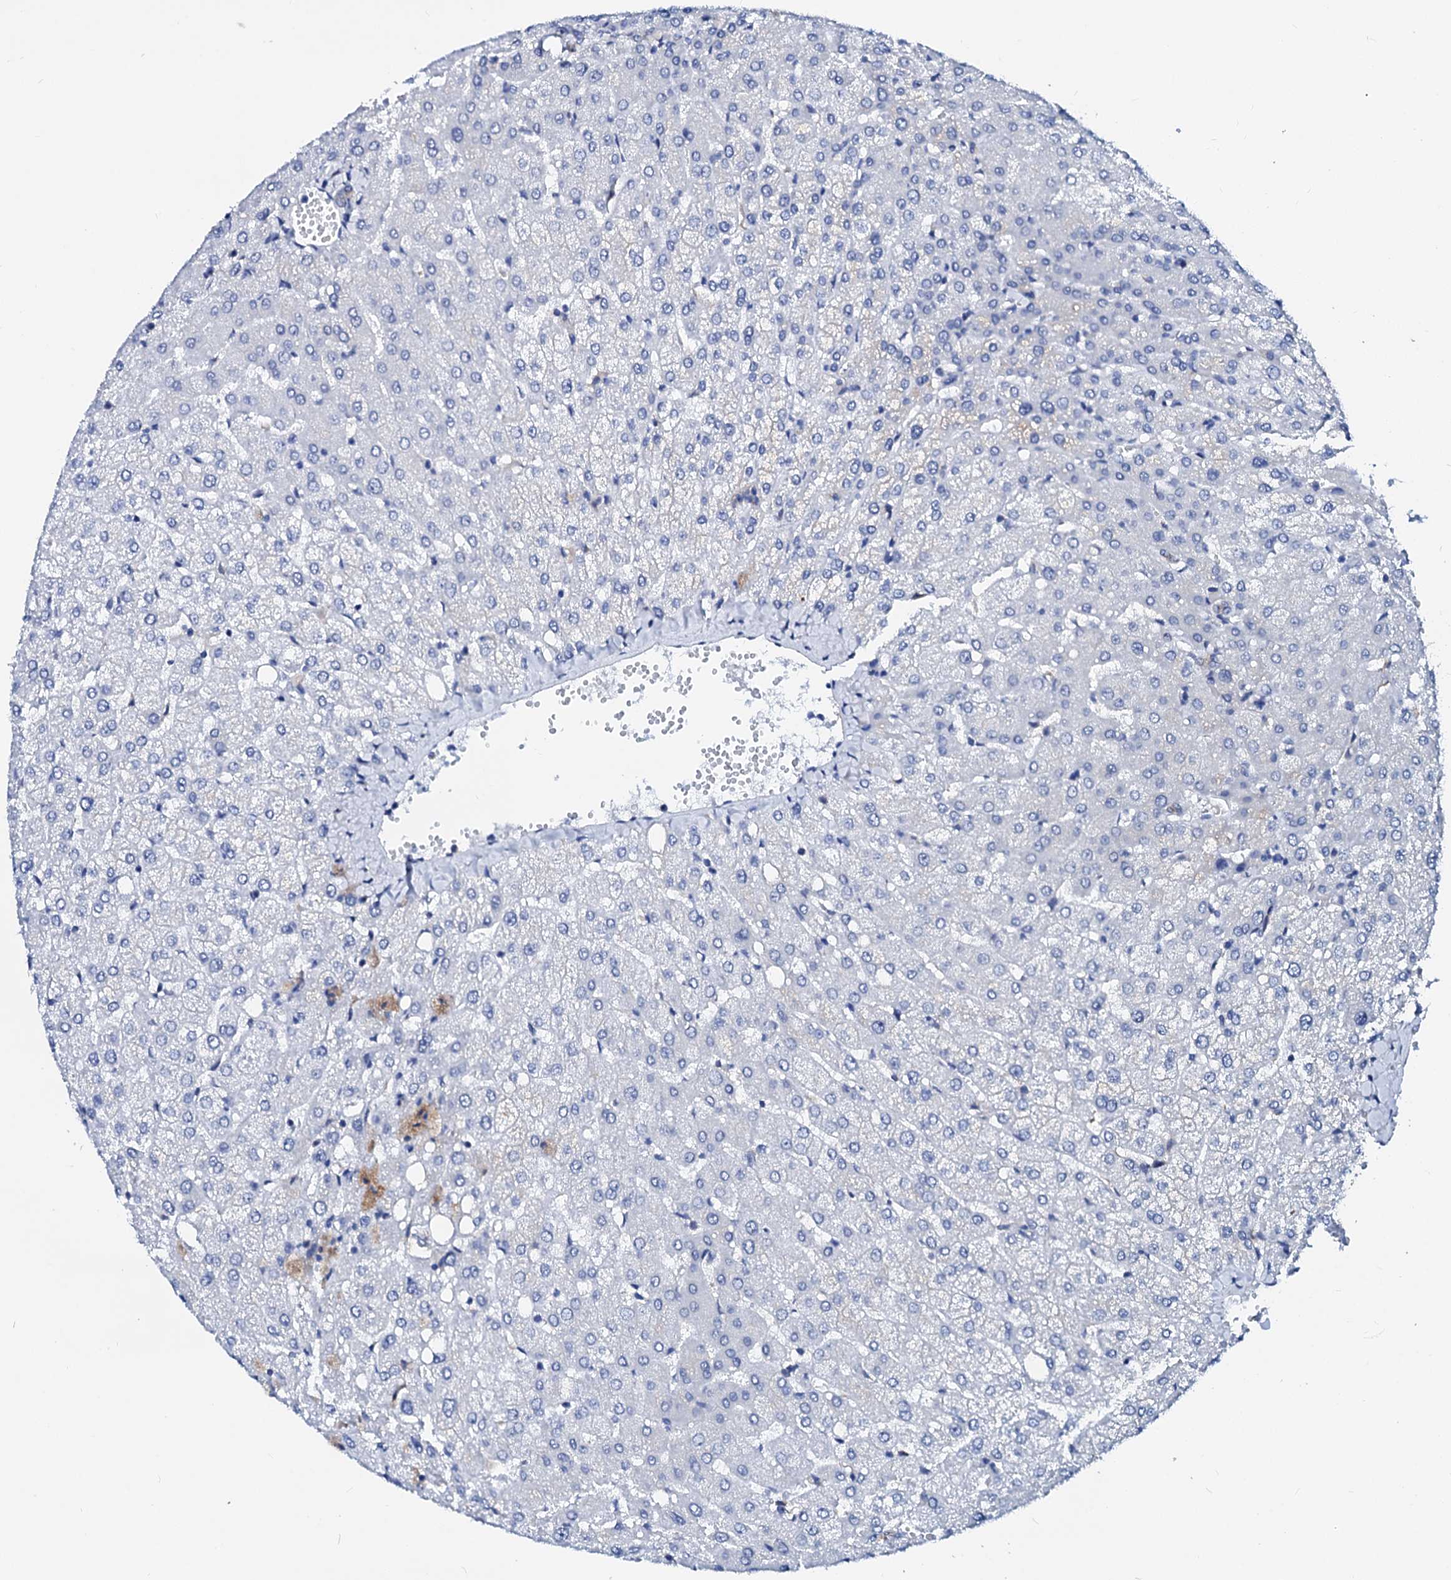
{"staining": {"intensity": "weak", "quantity": "<25%", "location": "cytoplasmic/membranous"}, "tissue": "liver", "cell_type": "Cholangiocytes", "image_type": "normal", "snomed": [{"axis": "morphology", "description": "Normal tissue, NOS"}, {"axis": "topography", "description": "Liver"}], "caption": "High power microscopy photomicrograph of an immunohistochemistry histopathology image of normal liver, revealing no significant expression in cholangiocytes.", "gene": "CSN2", "patient": {"sex": "female", "age": 54}}